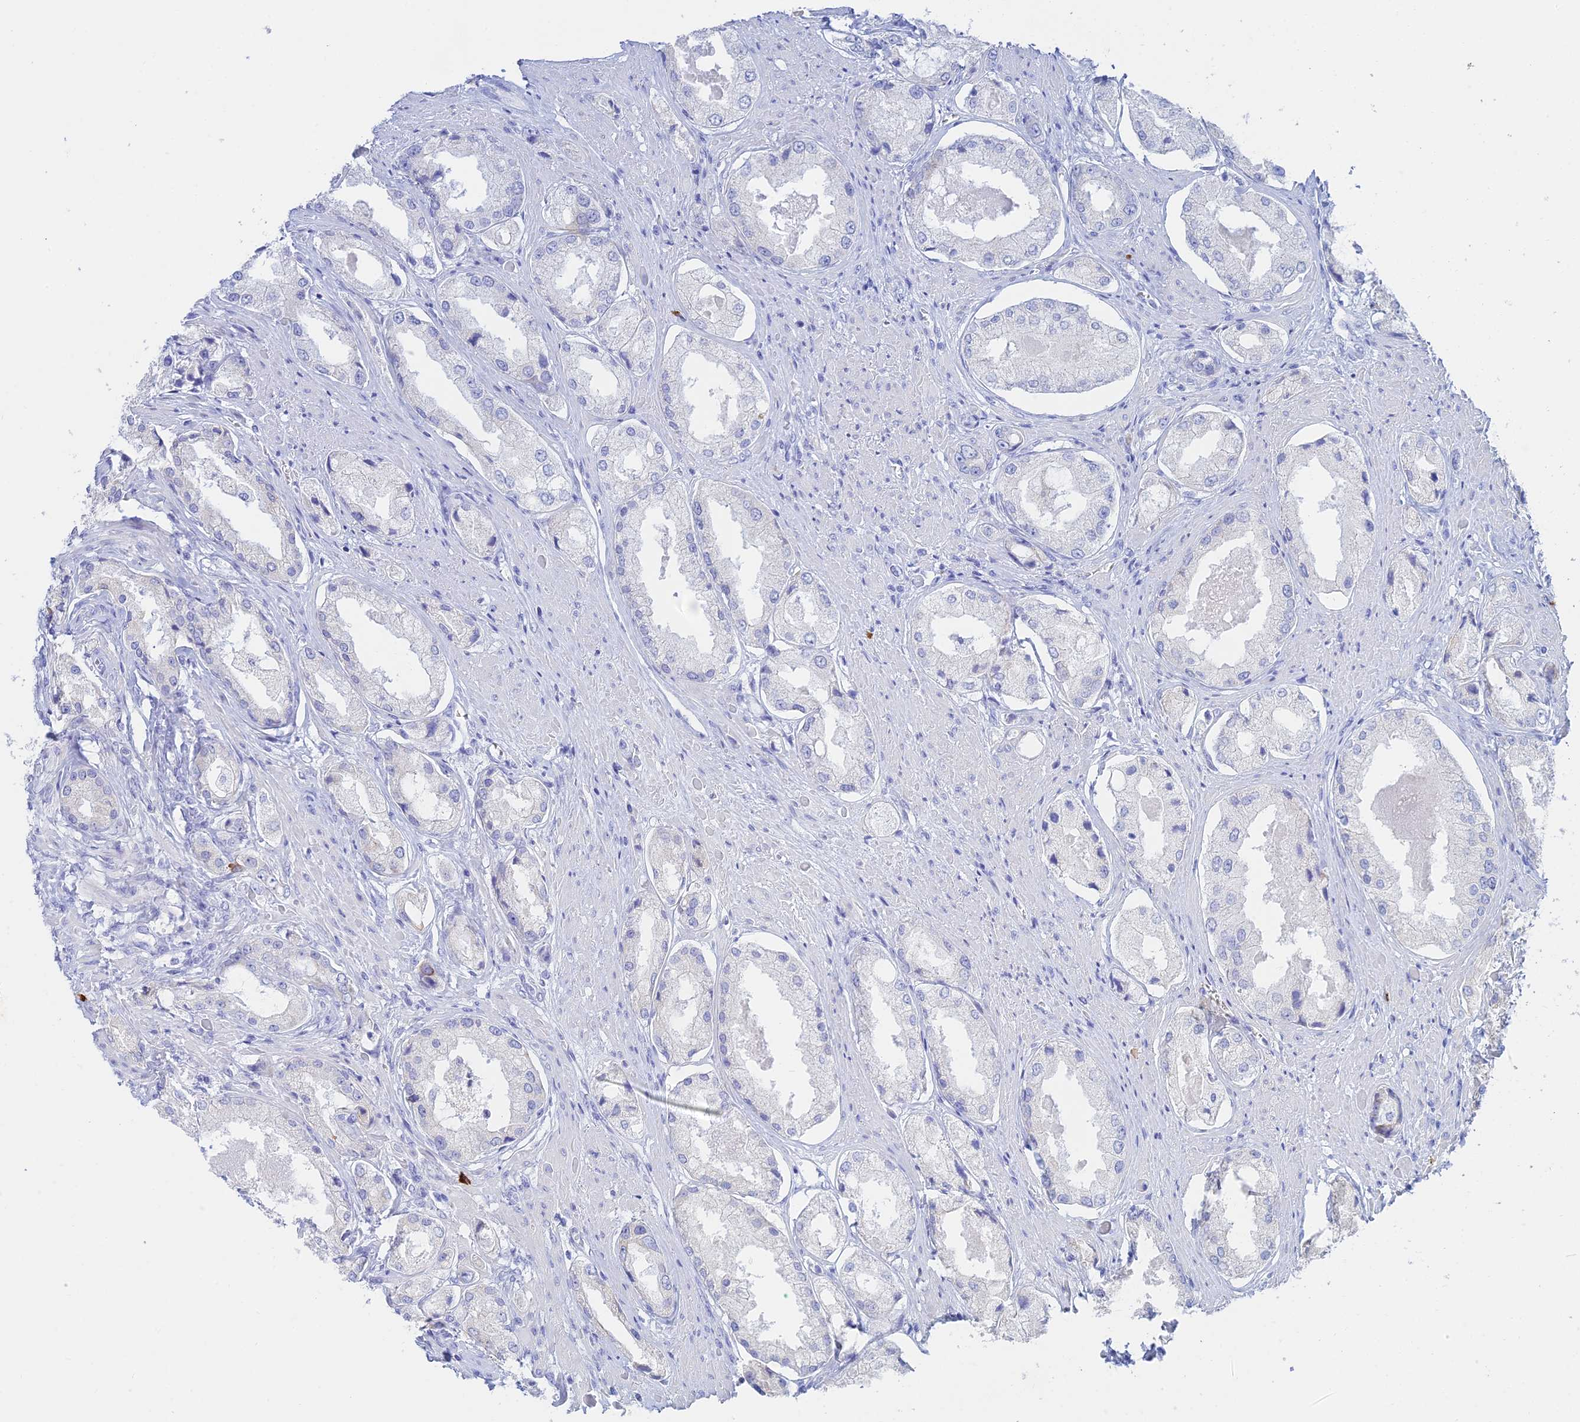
{"staining": {"intensity": "negative", "quantity": "none", "location": "none"}, "tissue": "prostate cancer", "cell_type": "Tumor cells", "image_type": "cancer", "snomed": [{"axis": "morphology", "description": "Adenocarcinoma, Low grade"}, {"axis": "topography", "description": "Prostate"}], "caption": "Immunohistochemistry (IHC) photomicrograph of human prostate cancer stained for a protein (brown), which exhibits no expression in tumor cells.", "gene": "CEP152", "patient": {"sex": "male", "age": 68}}